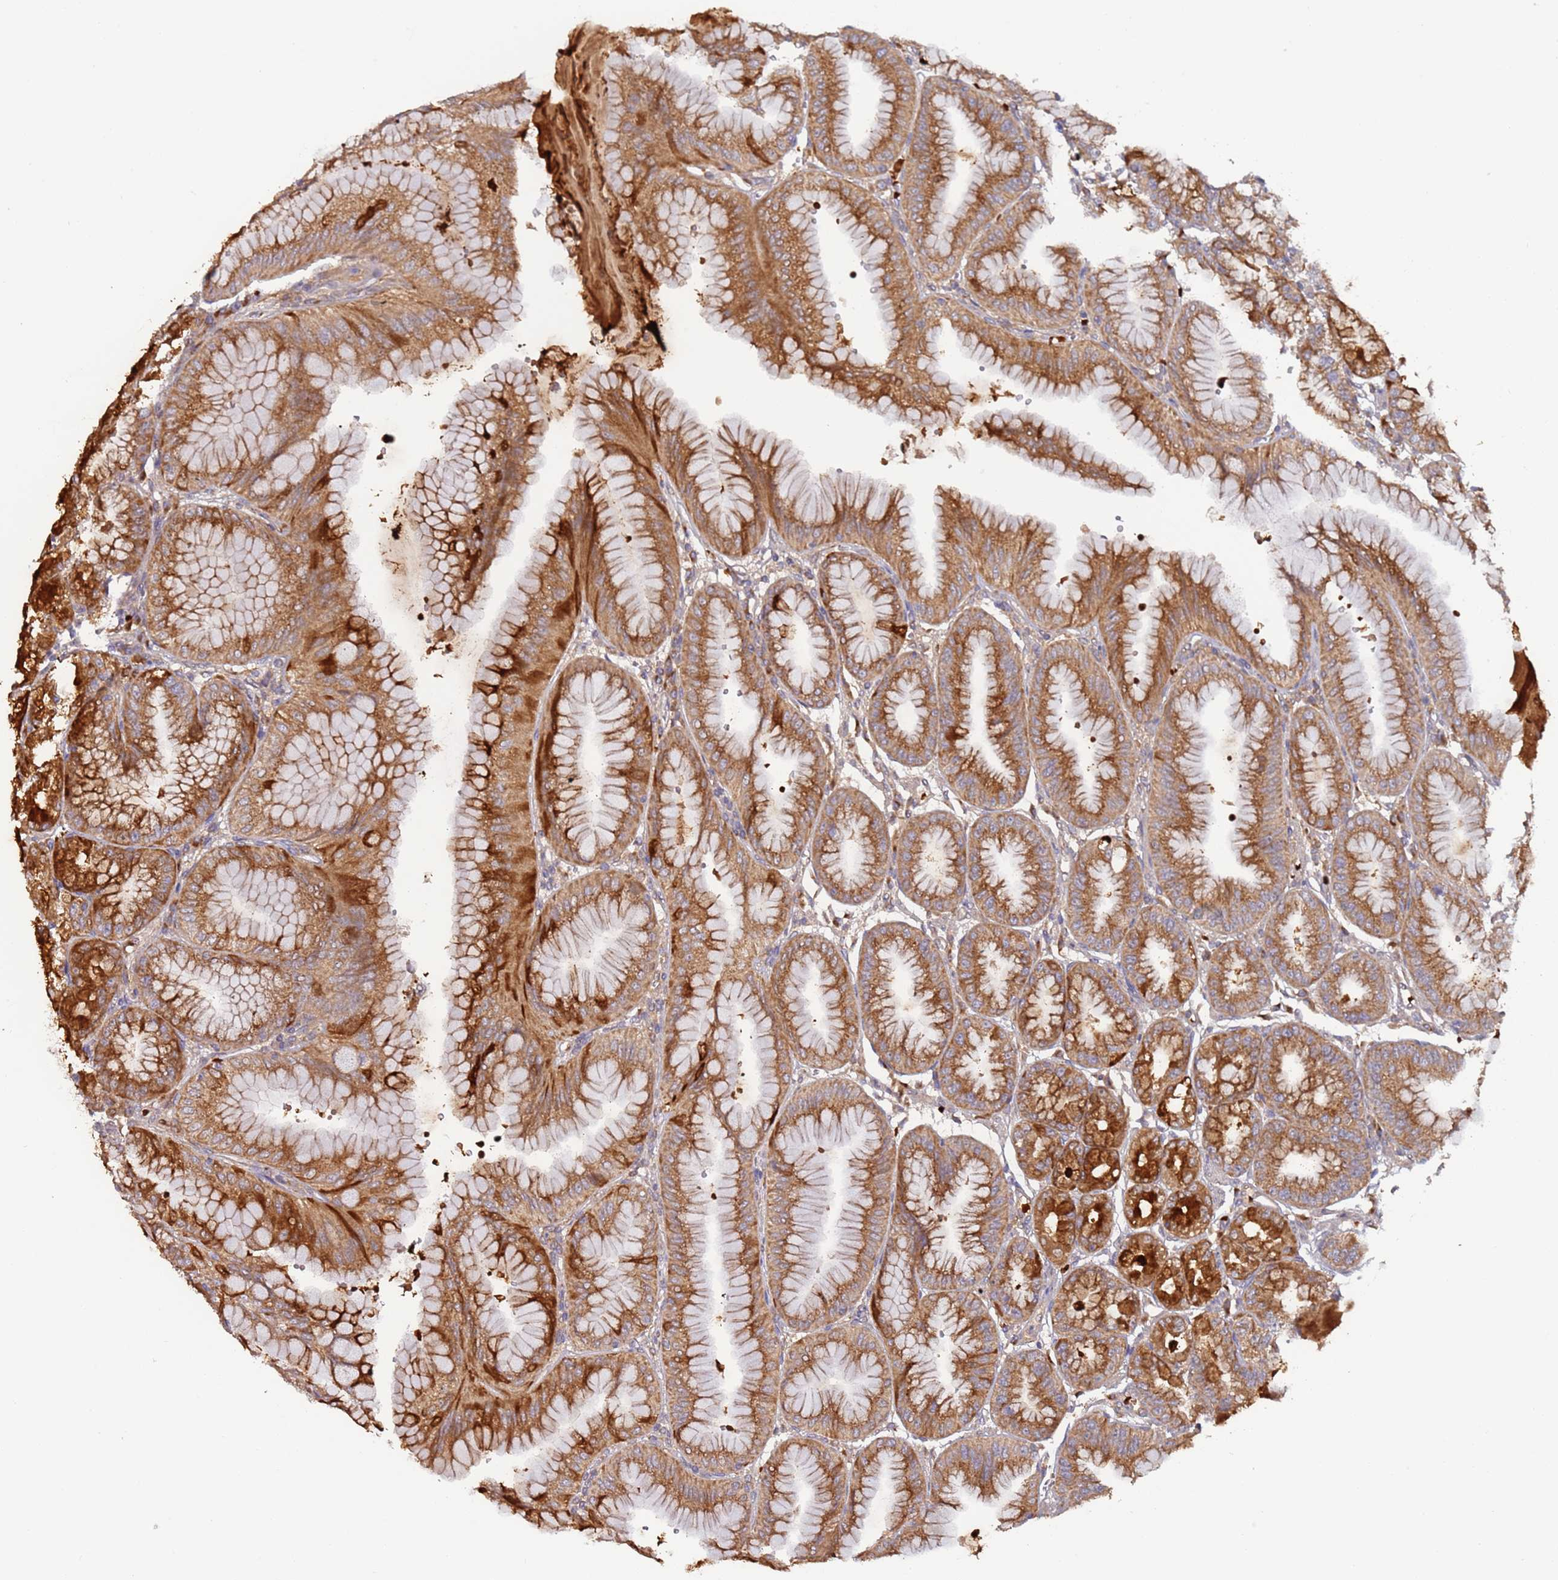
{"staining": {"intensity": "strong", "quantity": ">75%", "location": "cytoplasmic/membranous"}, "tissue": "stomach", "cell_type": "Glandular cells", "image_type": "normal", "snomed": [{"axis": "morphology", "description": "Normal tissue, NOS"}, {"axis": "topography", "description": "Stomach, lower"}], "caption": "Brown immunohistochemical staining in normal human stomach reveals strong cytoplasmic/membranous expression in approximately >75% of glandular cells.", "gene": "OR5A2", "patient": {"sex": "male", "age": 71}}